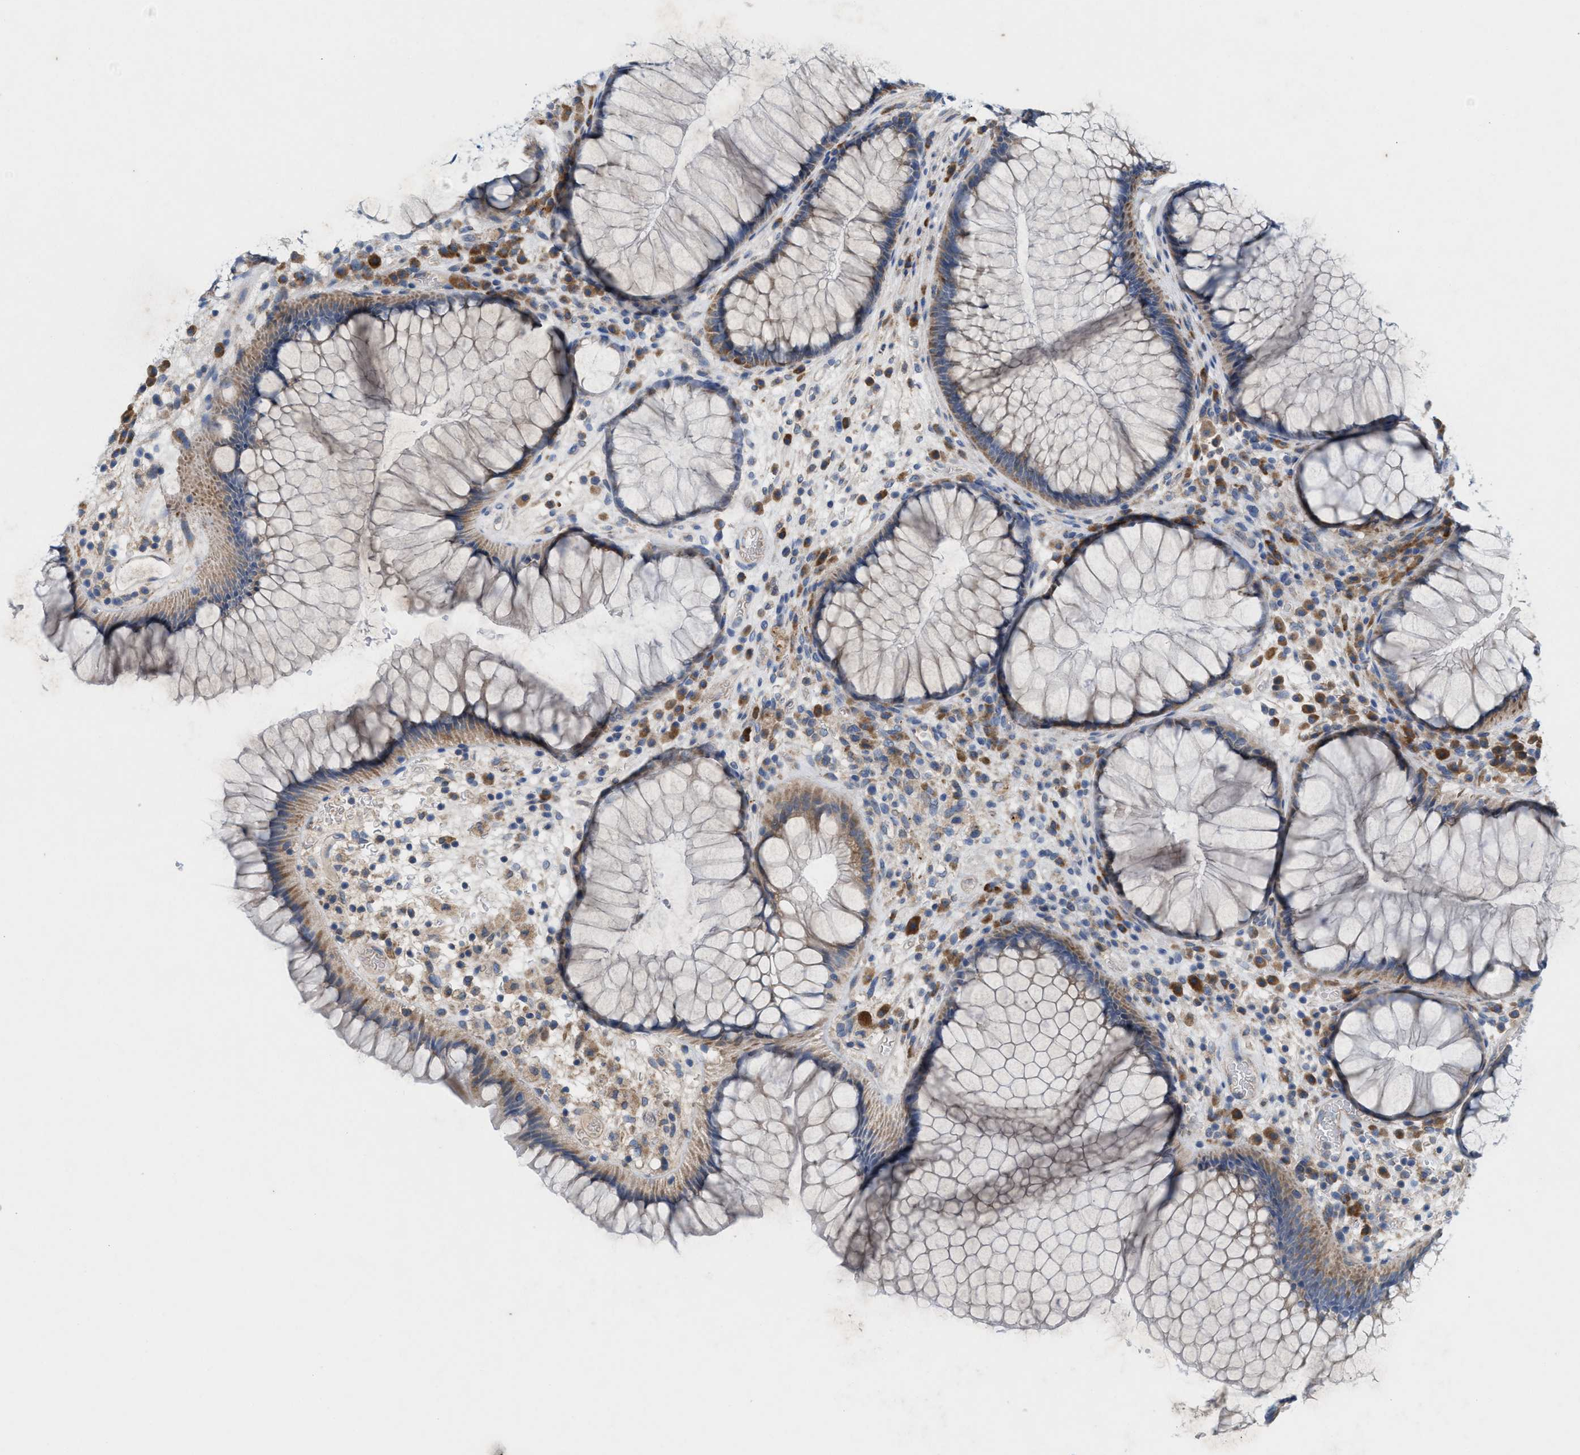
{"staining": {"intensity": "weak", "quantity": ">75%", "location": "cytoplasmic/membranous"}, "tissue": "rectum", "cell_type": "Glandular cells", "image_type": "normal", "snomed": [{"axis": "morphology", "description": "Normal tissue, NOS"}, {"axis": "topography", "description": "Rectum"}], "caption": "A photomicrograph showing weak cytoplasmic/membranous staining in about >75% of glandular cells in normal rectum, as visualized by brown immunohistochemical staining.", "gene": "DYNC2I1", "patient": {"sex": "male", "age": 51}}